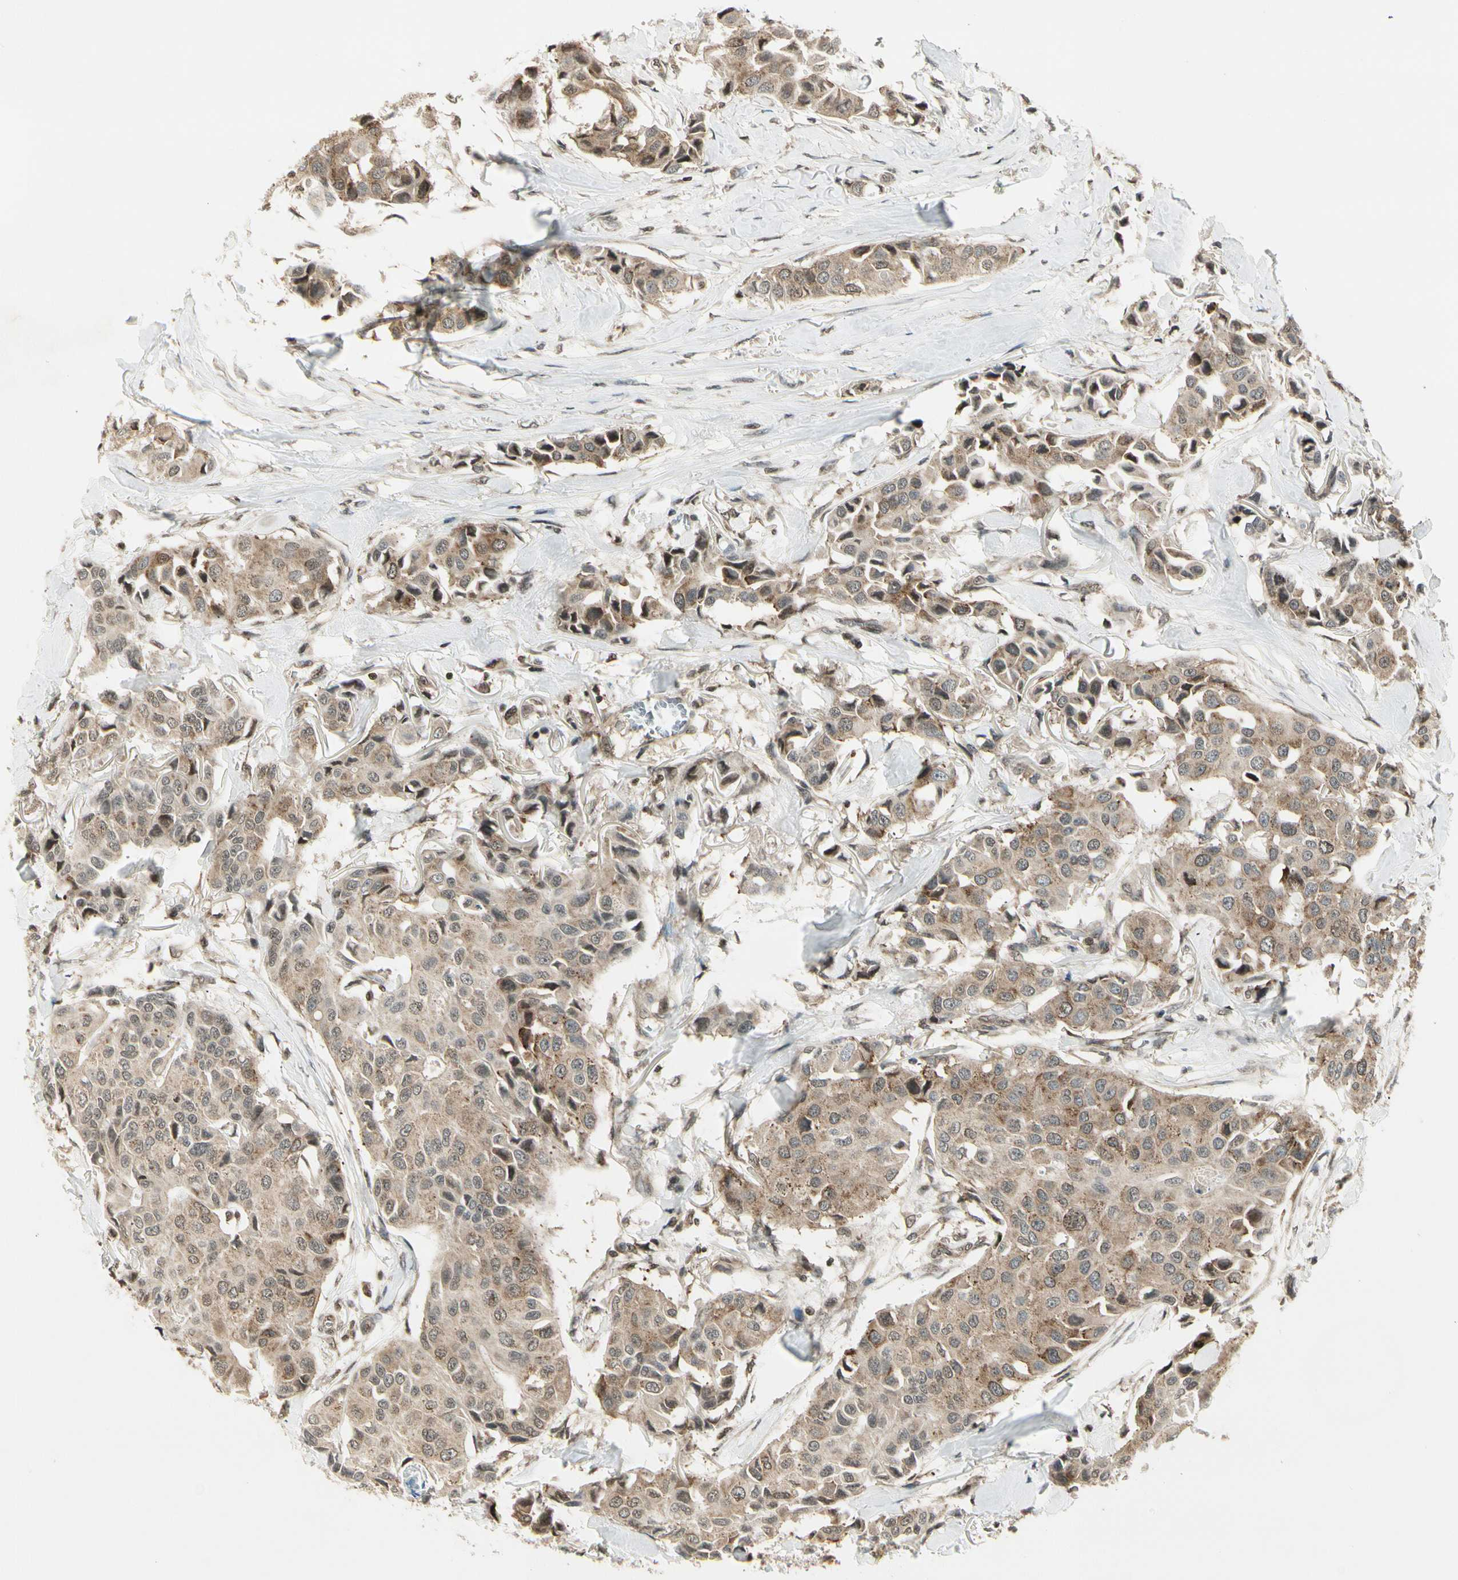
{"staining": {"intensity": "weak", "quantity": ">75%", "location": "cytoplasmic/membranous"}, "tissue": "breast cancer", "cell_type": "Tumor cells", "image_type": "cancer", "snomed": [{"axis": "morphology", "description": "Duct carcinoma"}, {"axis": "topography", "description": "Breast"}], "caption": "Protein analysis of breast invasive ductal carcinoma tissue exhibits weak cytoplasmic/membranous staining in about >75% of tumor cells. The staining is performed using DAB (3,3'-diaminobenzidine) brown chromogen to label protein expression. The nuclei are counter-stained blue using hematoxylin.", "gene": "SMN2", "patient": {"sex": "female", "age": 80}}